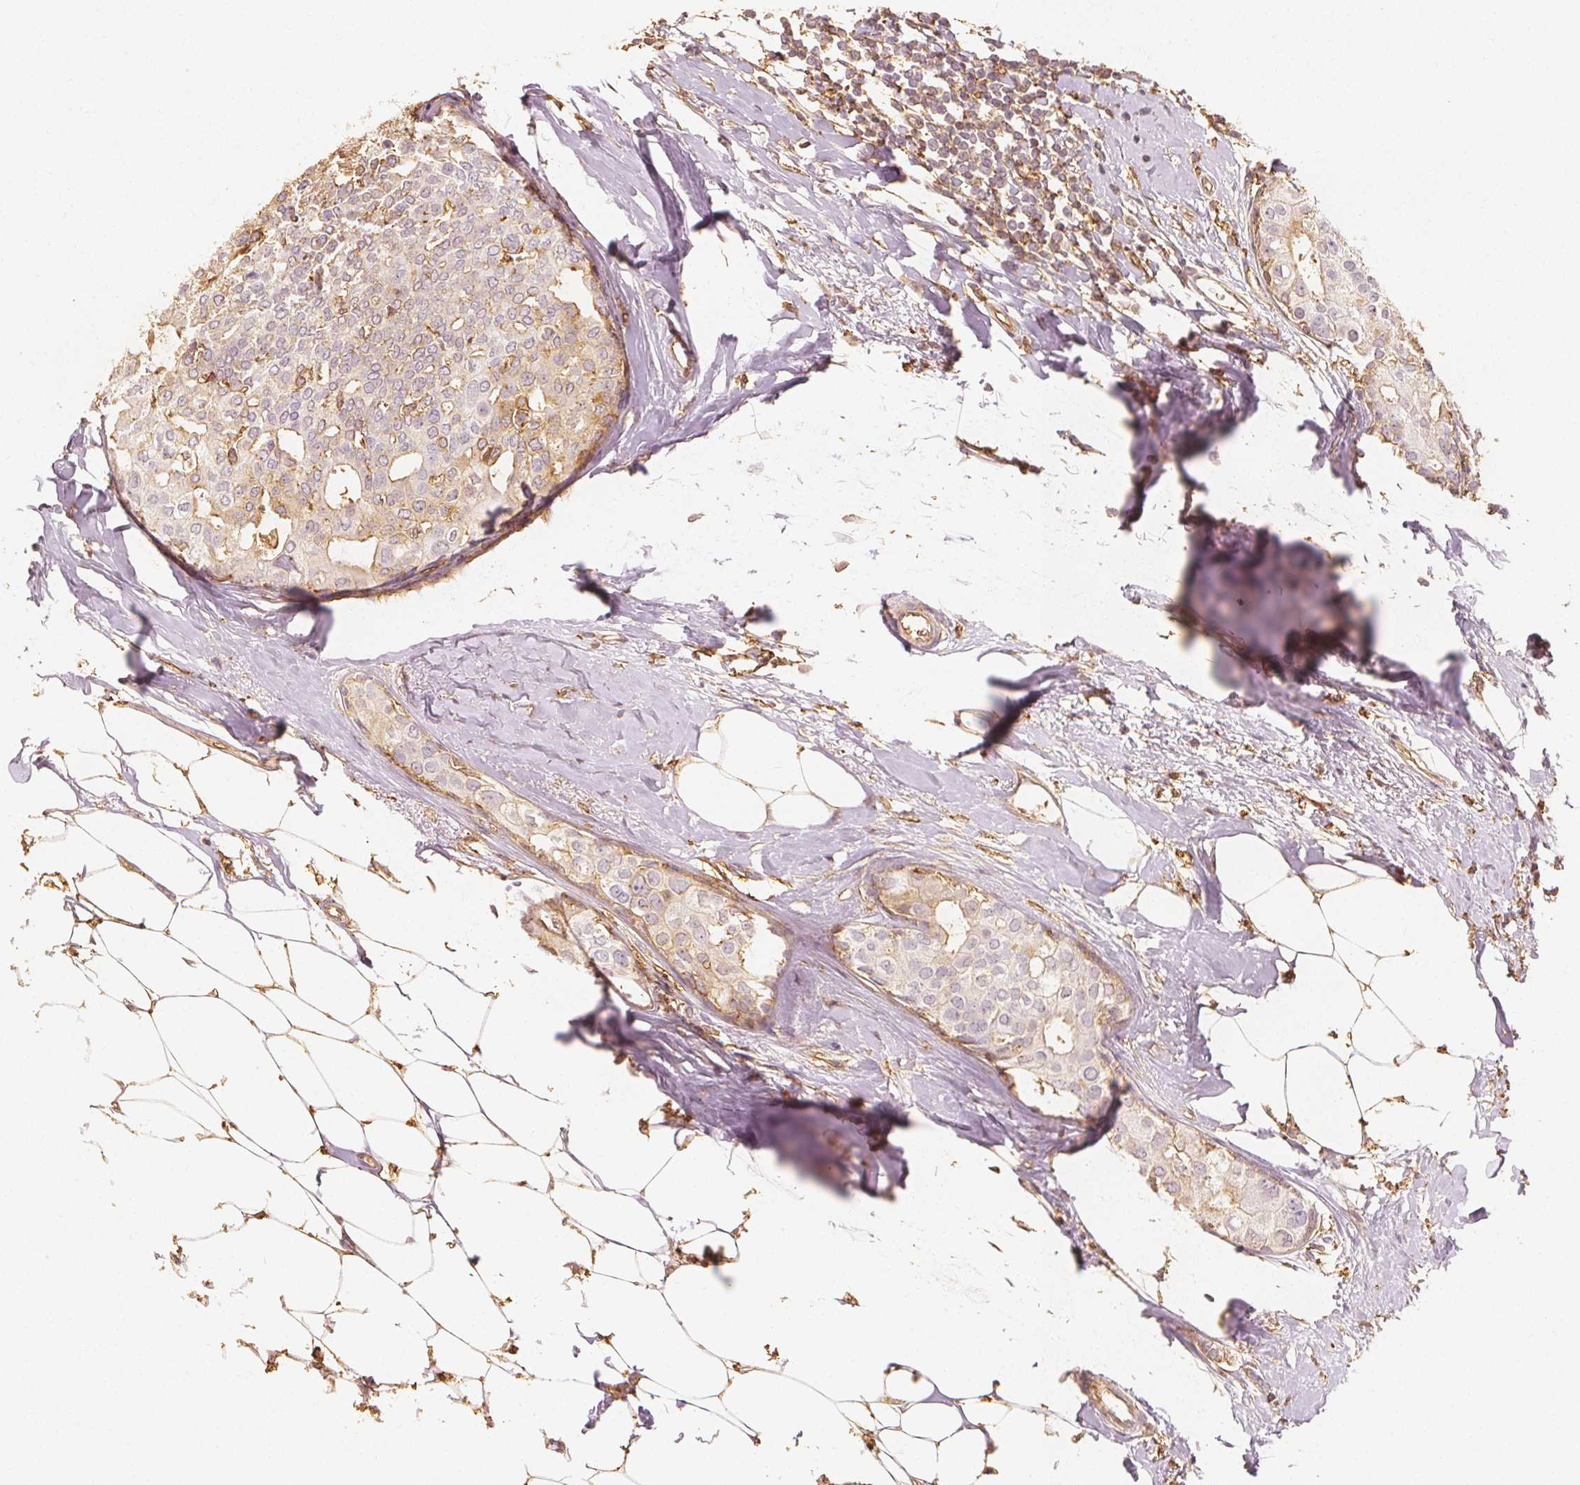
{"staining": {"intensity": "weak", "quantity": "<25%", "location": "cytoplasmic/membranous"}, "tissue": "breast cancer", "cell_type": "Tumor cells", "image_type": "cancer", "snomed": [{"axis": "morphology", "description": "Duct carcinoma"}, {"axis": "topography", "description": "Breast"}], "caption": "DAB (3,3'-diaminobenzidine) immunohistochemical staining of breast cancer (intraductal carcinoma) reveals no significant positivity in tumor cells.", "gene": "ARHGAP26", "patient": {"sex": "female", "age": 40}}